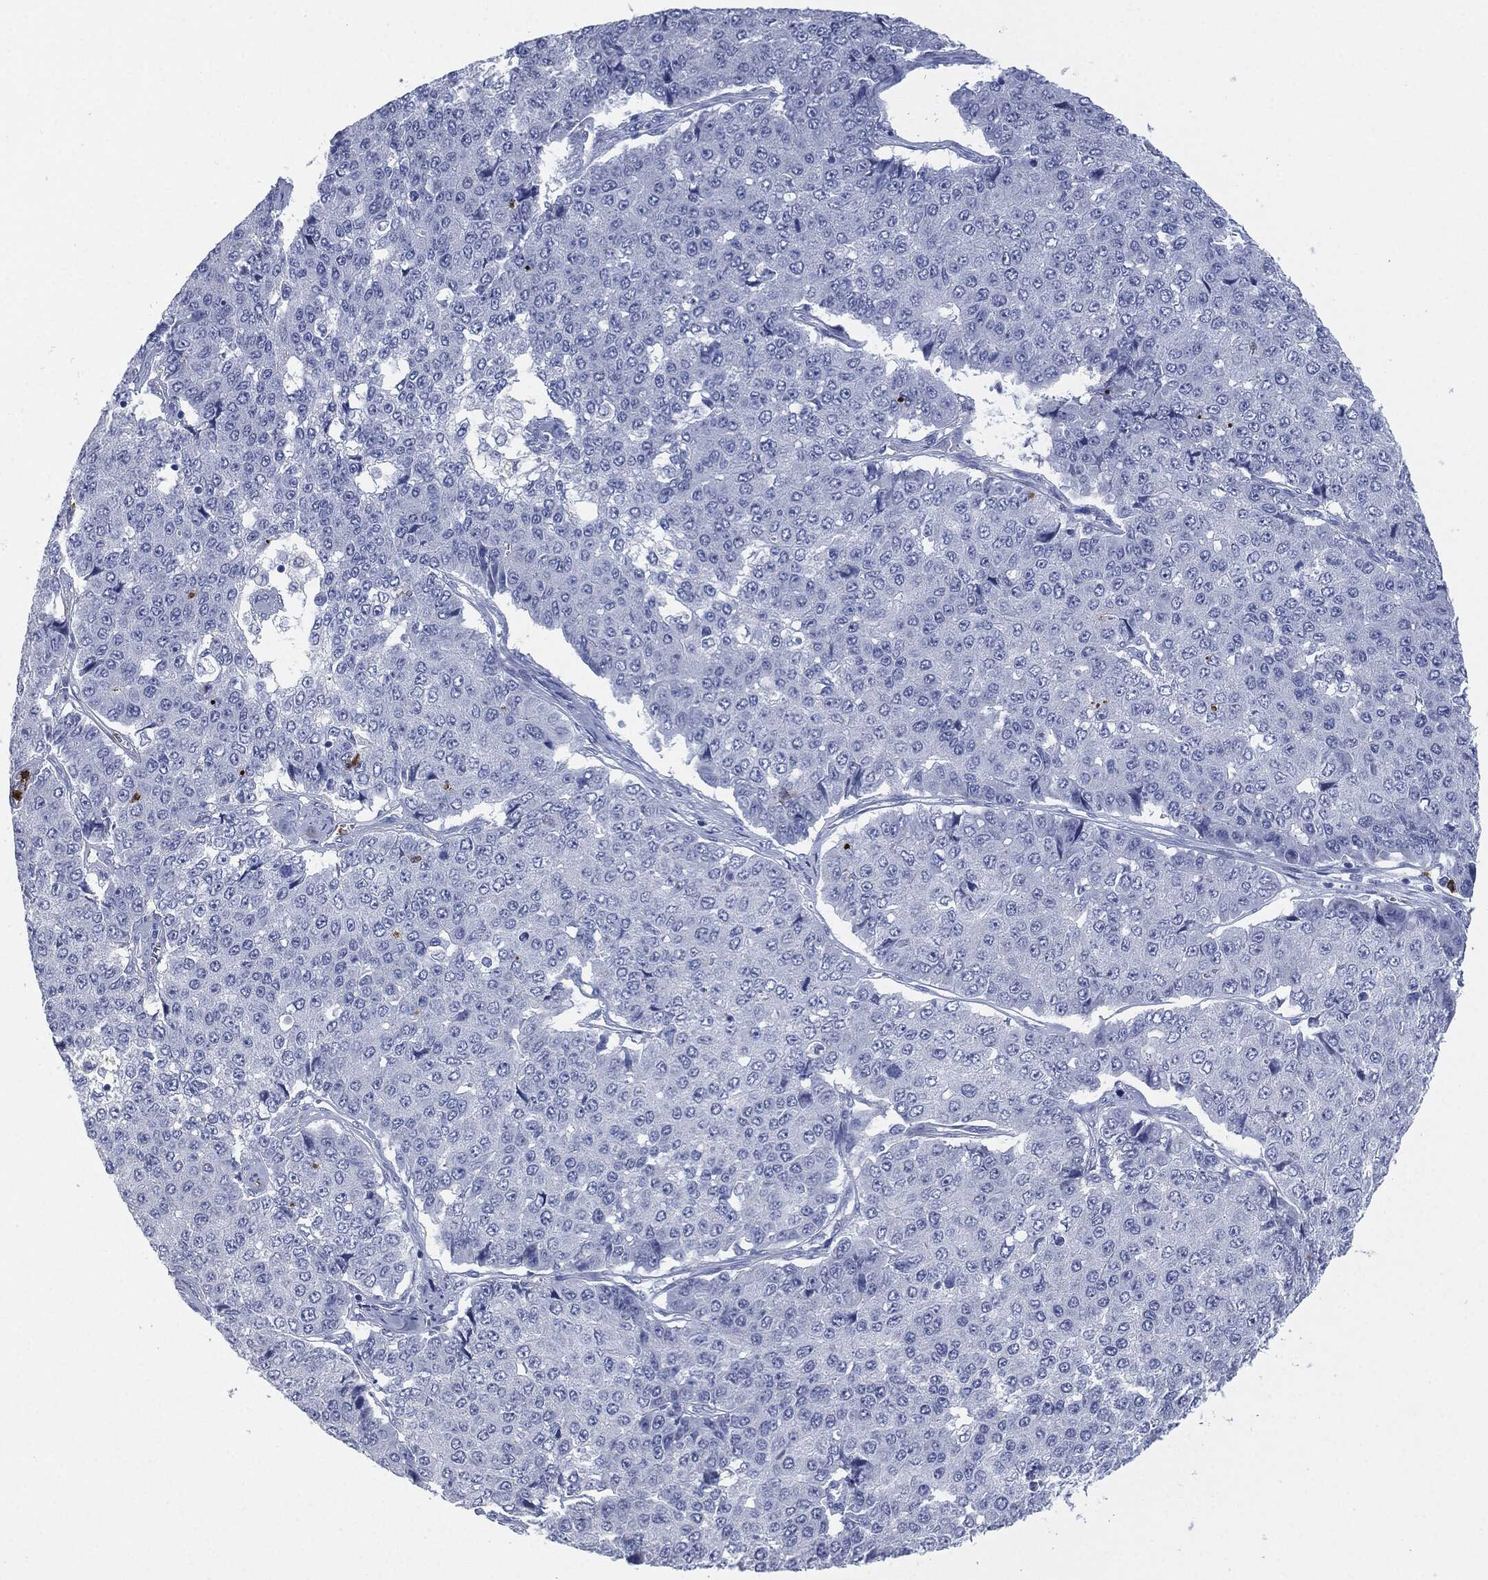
{"staining": {"intensity": "negative", "quantity": "none", "location": "none"}, "tissue": "pancreatic cancer", "cell_type": "Tumor cells", "image_type": "cancer", "snomed": [{"axis": "morphology", "description": "Normal tissue, NOS"}, {"axis": "morphology", "description": "Adenocarcinoma, NOS"}, {"axis": "topography", "description": "Pancreas"}, {"axis": "topography", "description": "Duodenum"}], "caption": "An immunohistochemistry photomicrograph of pancreatic adenocarcinoma is shown. There is no staining in tumor cells of pancreatic adenocarcinoma. The staining is performed using DAB (3,3'-diaminobenzidine) brown chromogen with nuclei counter-stained in using hematoxylin.", "gene": "CEACAM8", "patient": {"sex": "male", "age": 50}}